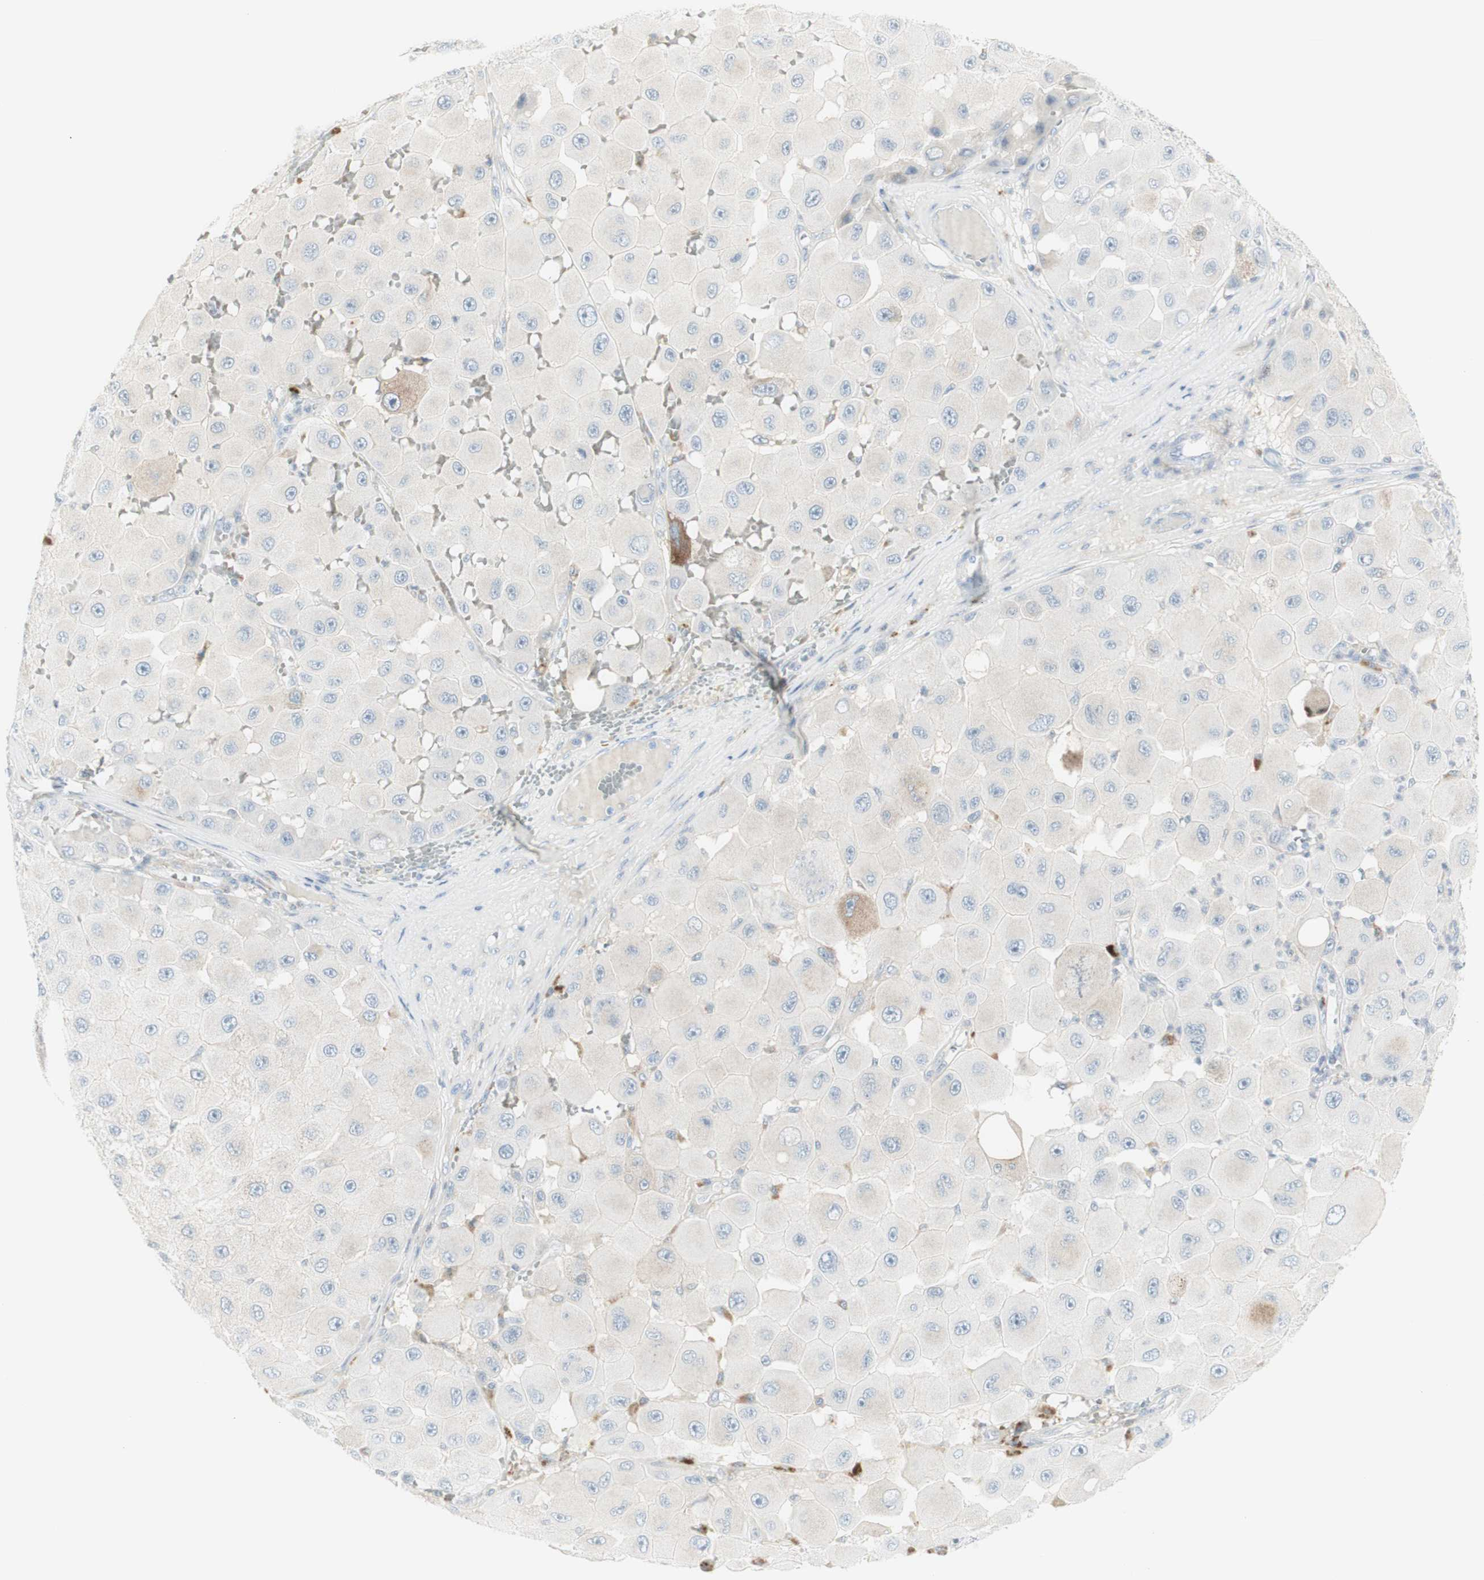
{"staining": {"intensity": "negative", "quantity": "none", "location": "none"}, "tissue": "melanoma", "cell_type": "Tumor cells", "image_type": "cancer", "snomed": [{"axis": "morphology", "description": "Malignant melanoma, NOS"}, {"axis": "topography", "description": "Skin"}], "caption": "Tumor cells are negative for brown protein staining in melanoma.", "gene": "MDK", "patient": {"sex": "female", "age": 81}}